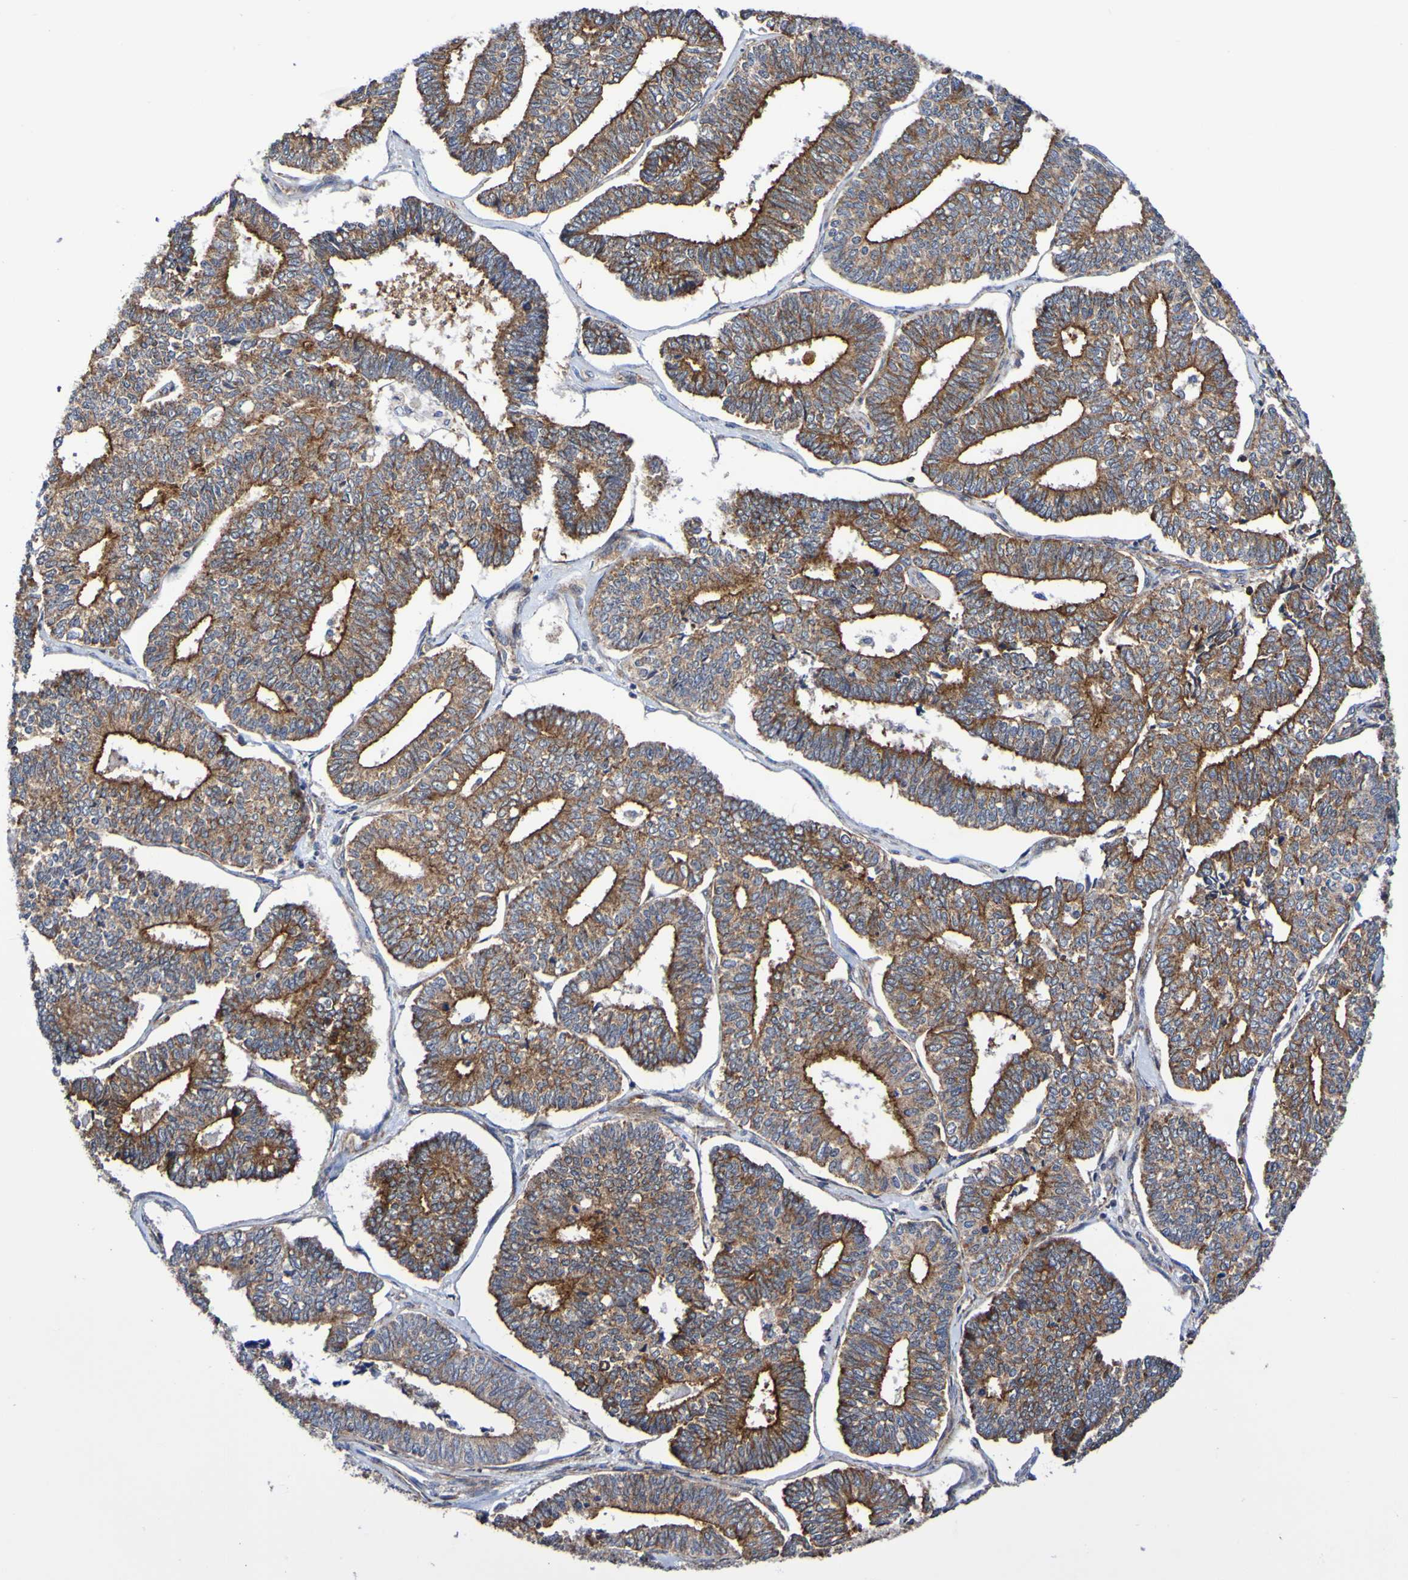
{"staining": {"intensity": "weak", "quantity": ">75%", "location": "cytoplasmic/membranous"}, "tissue": "endometrial cancer", "cell_type": "Tumor cells", "image_type": "cancer", "snomed": [{"axis": "morphology", "description": "Adenocarcinoma, NOS"}, {"axis": "topography", "description": "Endometrium"}], "caption": "Endometrial cancer (adenocarcinoma) tissue demonstrates weak cytoplasmic/membranous staining in about >75% of tumor cells The protein of interest is shown in brown color, while the nuclei are stained blue.", "gene": "GJB1", "patient": {"sex": "female", "age": 70}}